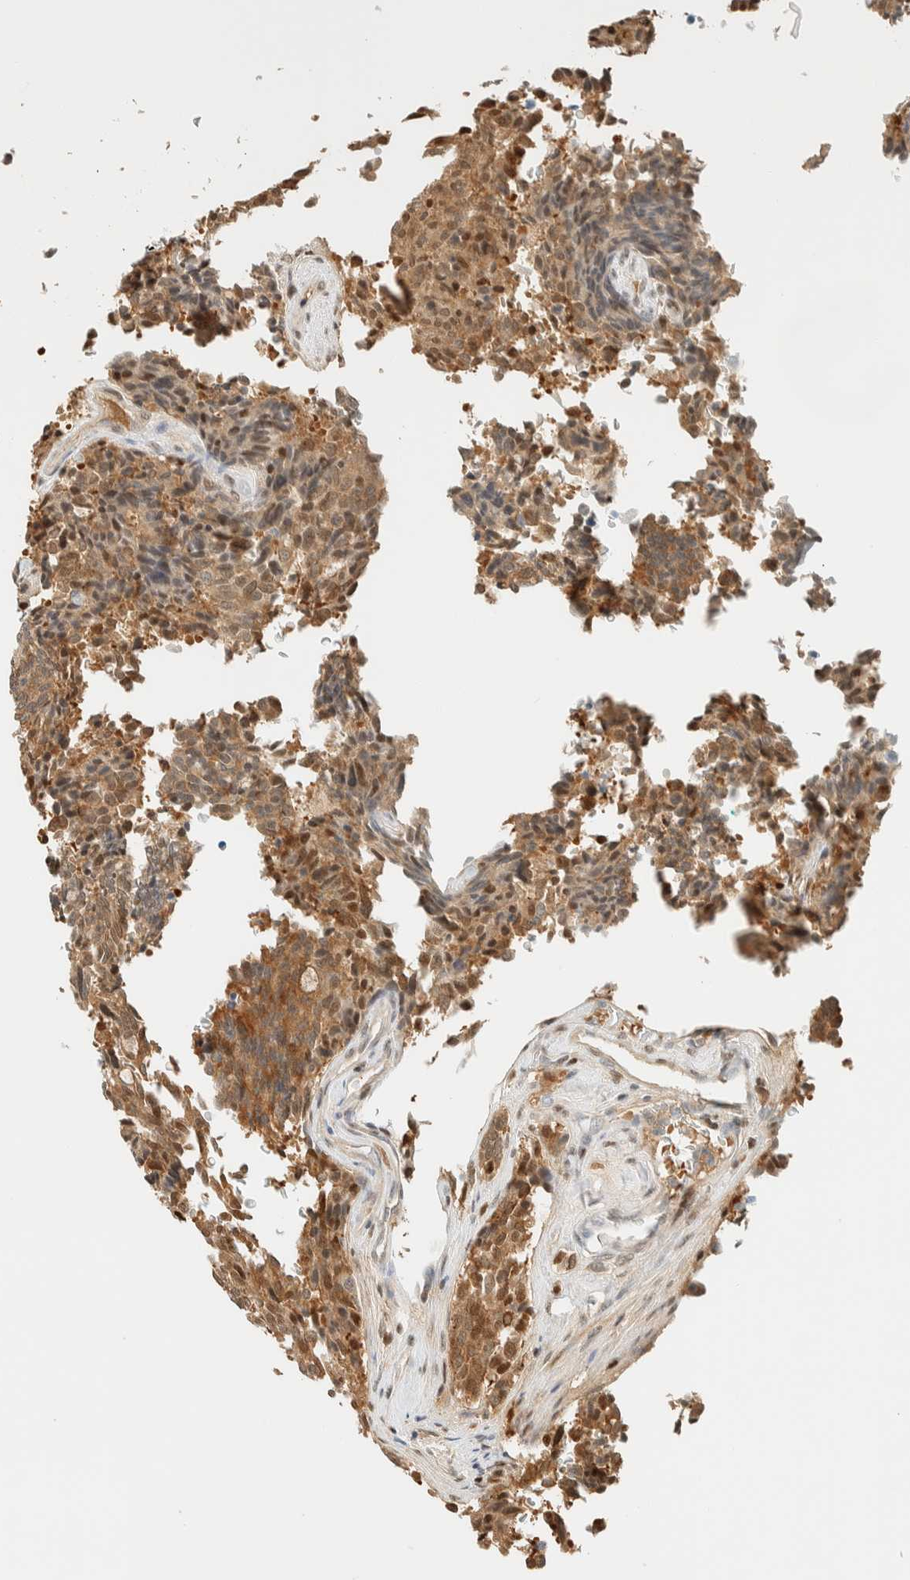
{"staining": {"intensity": "moderate", "quantity": ">75%", "location": "cytoplasmic/membranous,nuclear"}, "tissue": "carcinoid", "cell_type": "Tumor cells", "image_type": "cancer", "snomed": [{"axis": "morphology", "description": "Carcinoid, malignant, NOS"}, {"axis": "topography", "description": "Pancreas"}], "caption": "Carcinoid tissue shows moderate cytoplasmic/membranous and nuclear positivity in approximately >75% of tumor cells, visualized by immunohistochemistry. The staining was performed using DAB, with brown indicating positive protein expression. Nuclei are stained blue with hematoxylin.", "gene": "ZBTB37", "patient": {"sex": "female", "age": 54}}